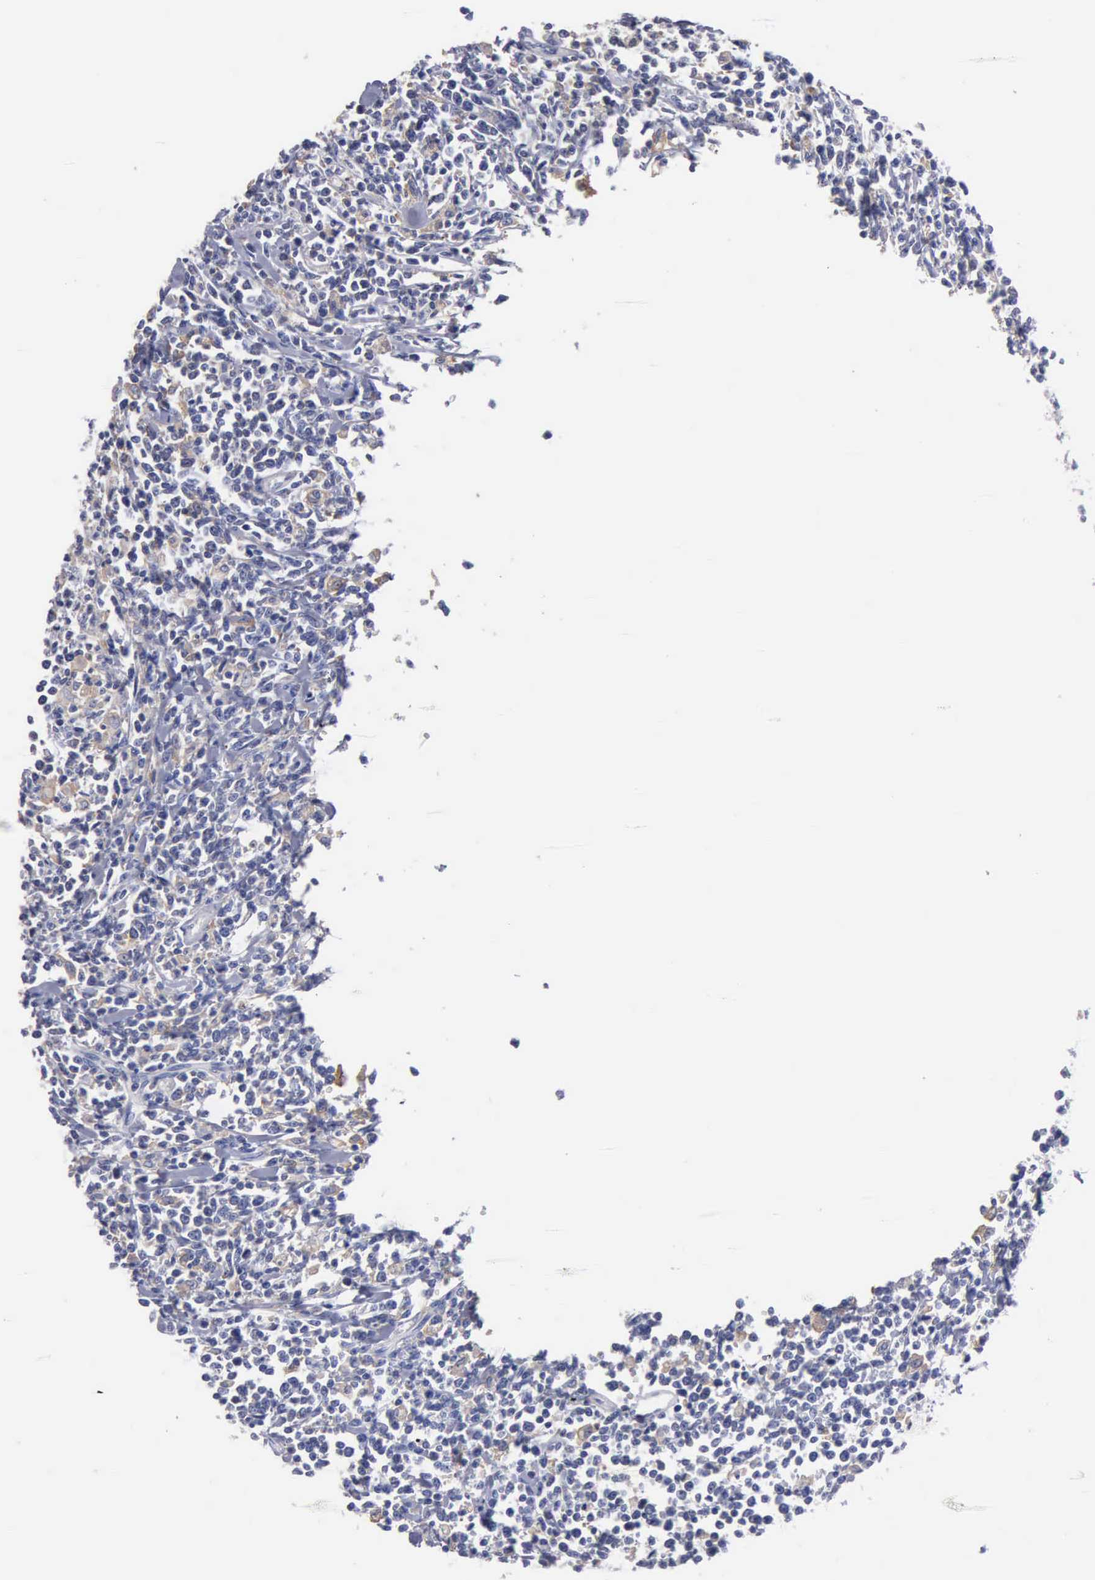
{"staining": {"intensity": "negative", "quantity": "none", "location": "none"}, "tissue": "lymphoma", "cell_type": "Tumor cells", "image_type": "cancer", "snomed": [{"axis": "morphology", "description": "Malignant lymphoma, non-Hodgkin's type, High grade"}, {"axis": "topography", "description": "Colon"}], "caption": "Immunohistochemistry (IHC) histopathology image of high-grade malignant lymphoma, non-Hodgkin's type stained for a protein (brown), which reveals no expression in tumor cells.", "gene": "PTGS2", "patient": {"sex": "male", "age": 82}}